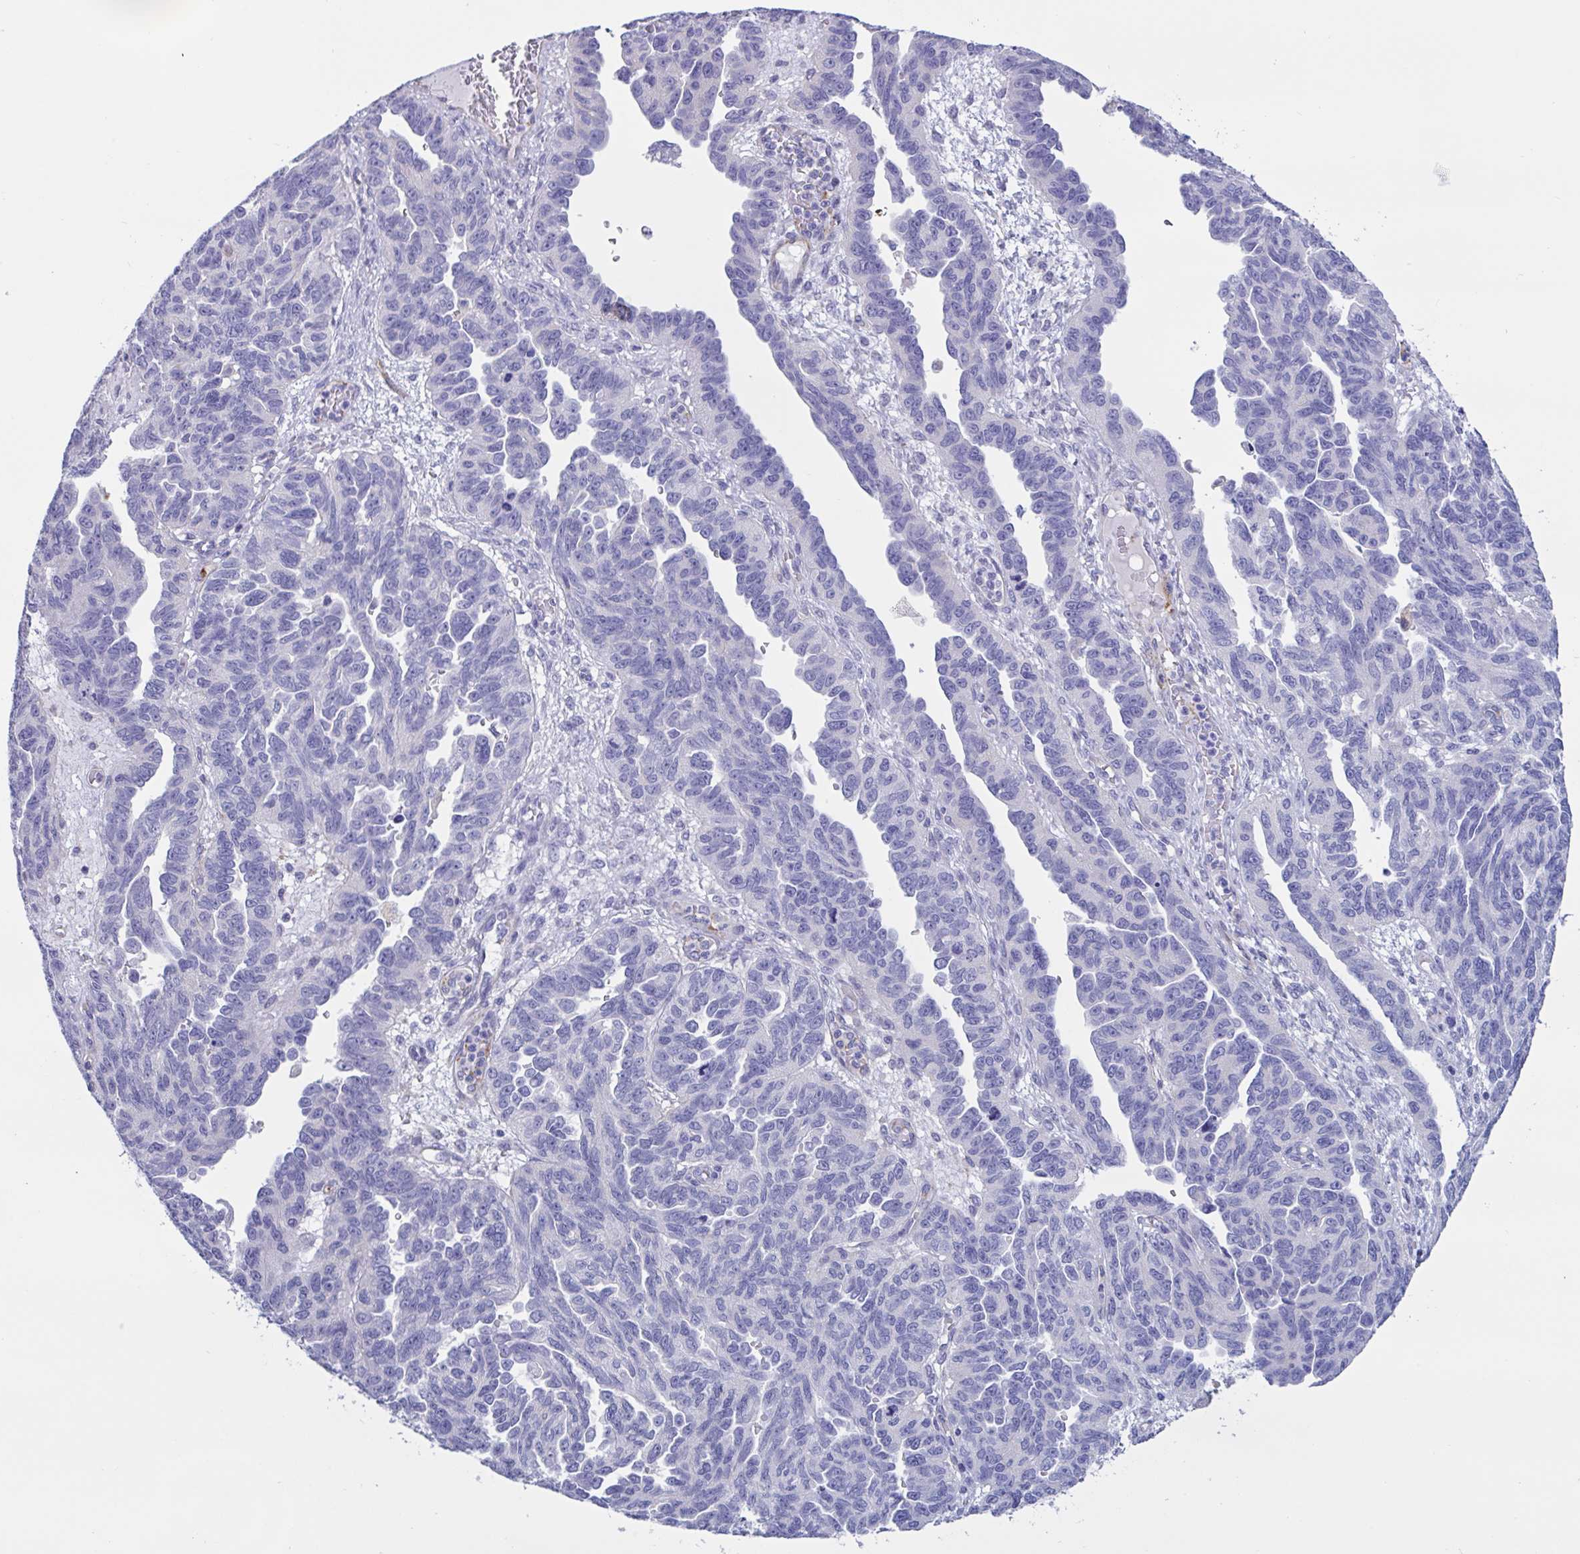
{"staining": {"intensity": "negative", "quantity": "none", "location": "none"}, "tissue": "ovarian cancer", "cell_type": "Tumor cells", "image_type": "cancer", "snomed": [{"axis": "morphology", "description": "Cystadenocarcinoma, serous, NOS"}, {"axis": "topography", "description": "Ovary"}], "caption": "This is an immunohistochemistry image of human ovarian cancer. There is no positivity in tumor cells.", "gene": "RPL22L1", "patient": {"sex": "female", "age": 64}}